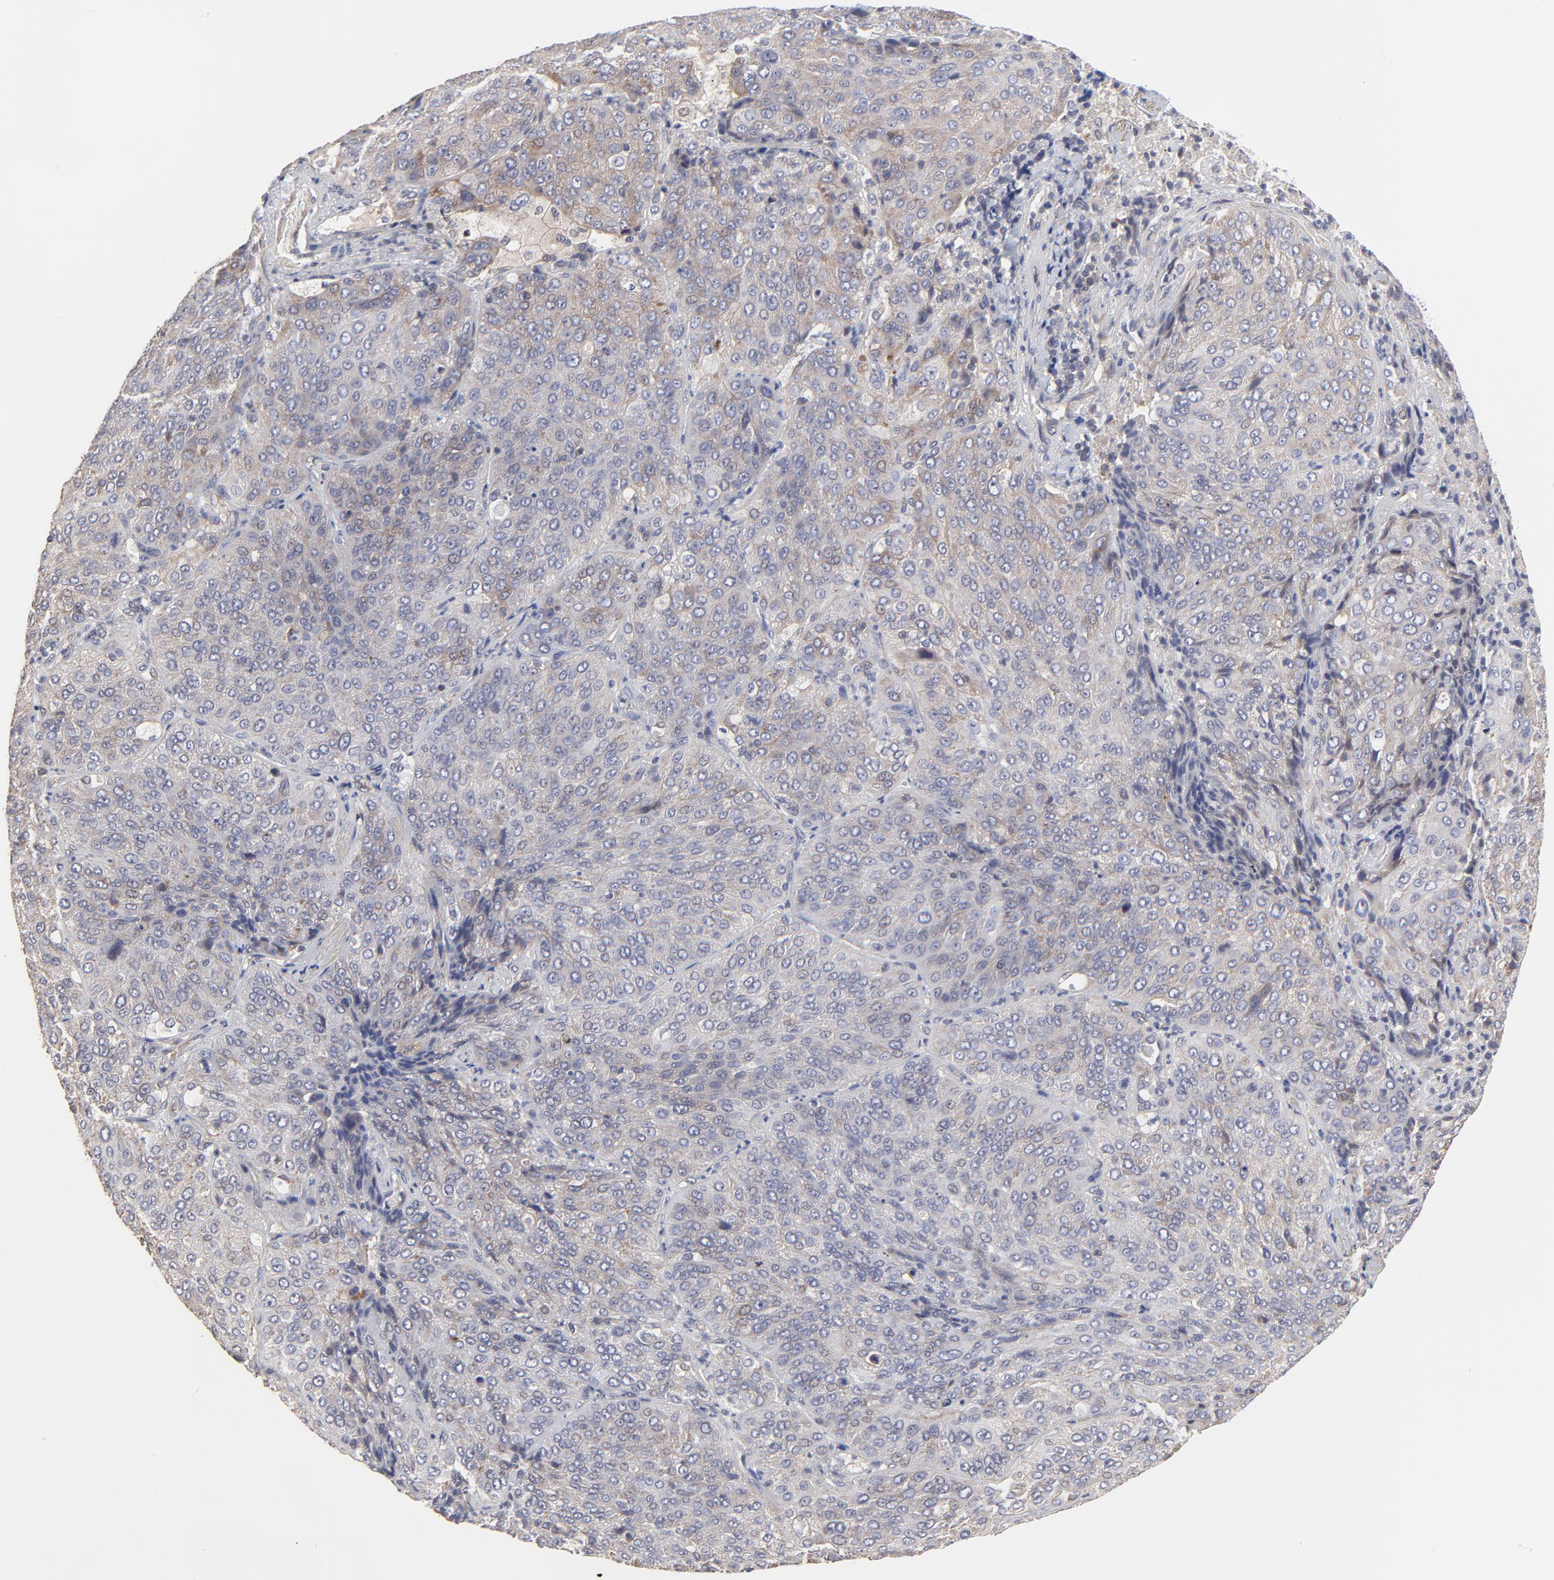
{"staining": {"intensity": "weak", "quantity": ">75%", "location": "cytoplasmic/membranous"}, "tissue": "lung cancer", "cell_type": "Tumor cells", "image_type": "cancer", "snomed": [{"axis": "morphology", "description": "Squamous cell carcinoma, NOS"}, {"axis": "topography", "description": "Lung"}], "caption": "High-power microscopy captured an immunohistochemistry histopathology image of lung cancer (squamous cell carcinoma), revealing weak cytoplasmic/membranous positivity in approximately >75% of tumor cells. Immunohistochemistry (ihc) stains the protein of interest in brown and the nuclei are stained blue.", "gene": "ZNF157", "patient": {"sex": "male", "age": 54}}